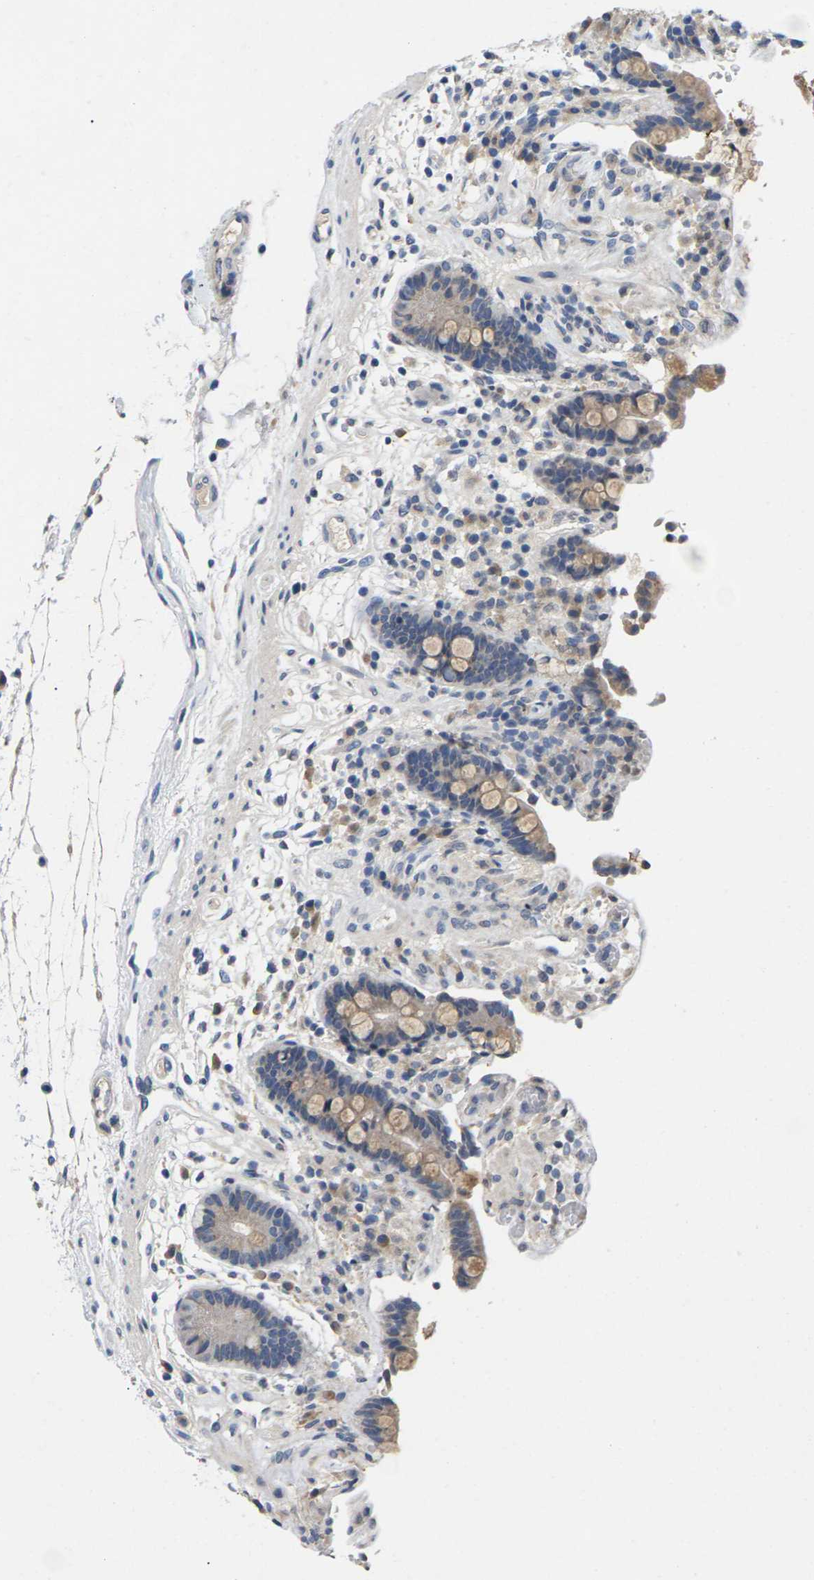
{"staining": {"intensity": "weak", "quantity": "25%-75%", "location": "cytoplasmic/membranous"}, "tissue": "colon", "cell_type": "Endothelial cells", "image_type": "normal", "snomed": [{"axis": "morphology", "description": "Normal tissue, NOS"}, {"axis": "topography", "description": "Colon"}], "caption": "Weak cytoplasmic/membranous staining for a protein is appreciated in about 25%-75% of endothelial cells of unremarkable colon using immunohistochemistry.", "gene": "SLC2A2", "patient": {"sex": "male", "age": 73}}